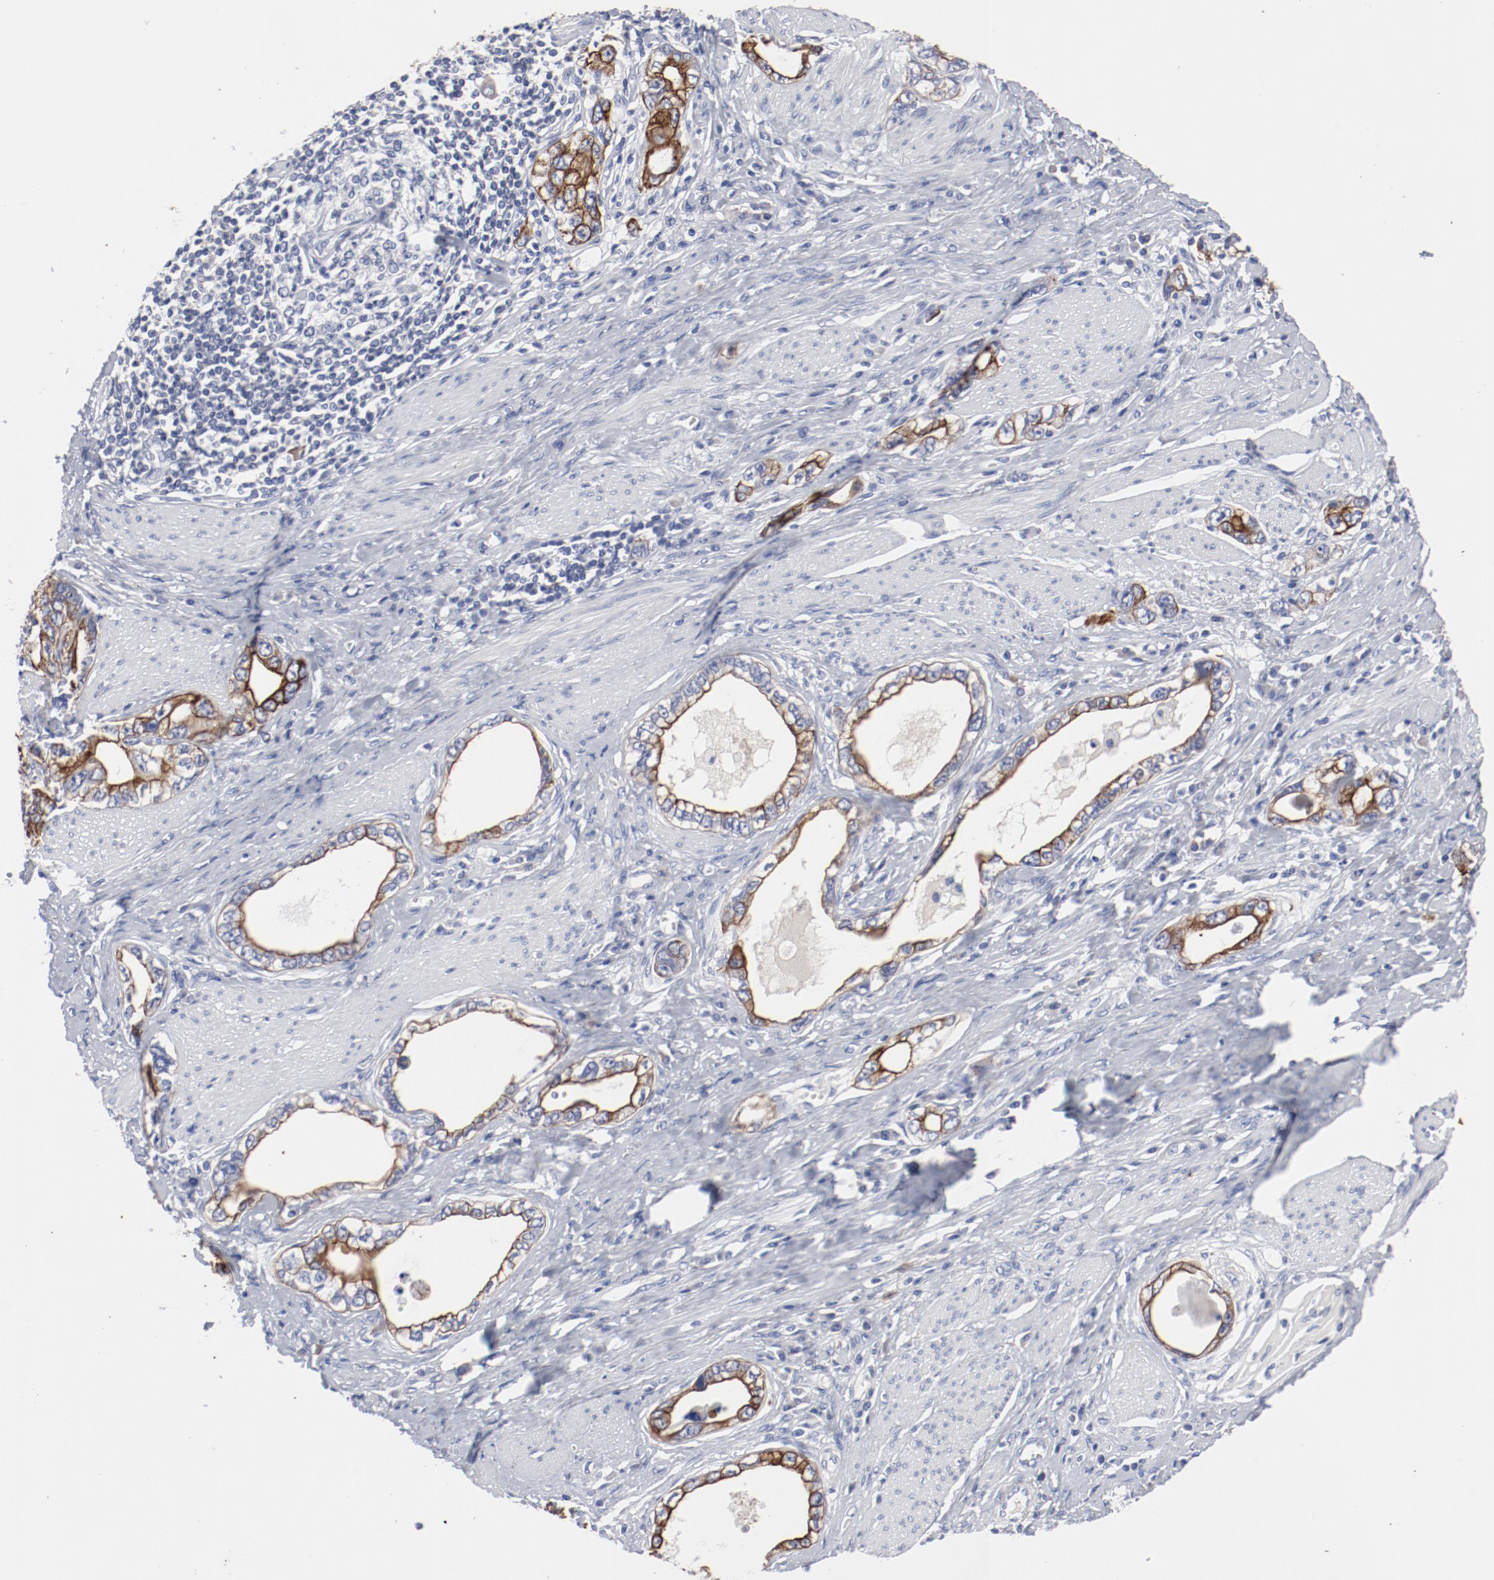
{"staining": {"intensity": "strong", "quantity": ">75%", "location": "cytoplasmic/membranous"}, "tissue": "stomach cancer", "cell_type": "Tumor cells", "image_type": "cancer", "snomed": [{"axis": "morphology", "description": "Adenocarcinoma, NOS"}, {"axis": "topography", "description": "Stomach, lower"}], "caption": "Protein expression by immunohistochemistry exhibits strong cytoplasmic/membranous staining in about >75% of tumor cells in stomach cancer (adenocarcinoma). (IHC, brightfield microscopy, high magnification).", "gene": "TSPAN6", "patient": {"sex": "female", "age": 93}}